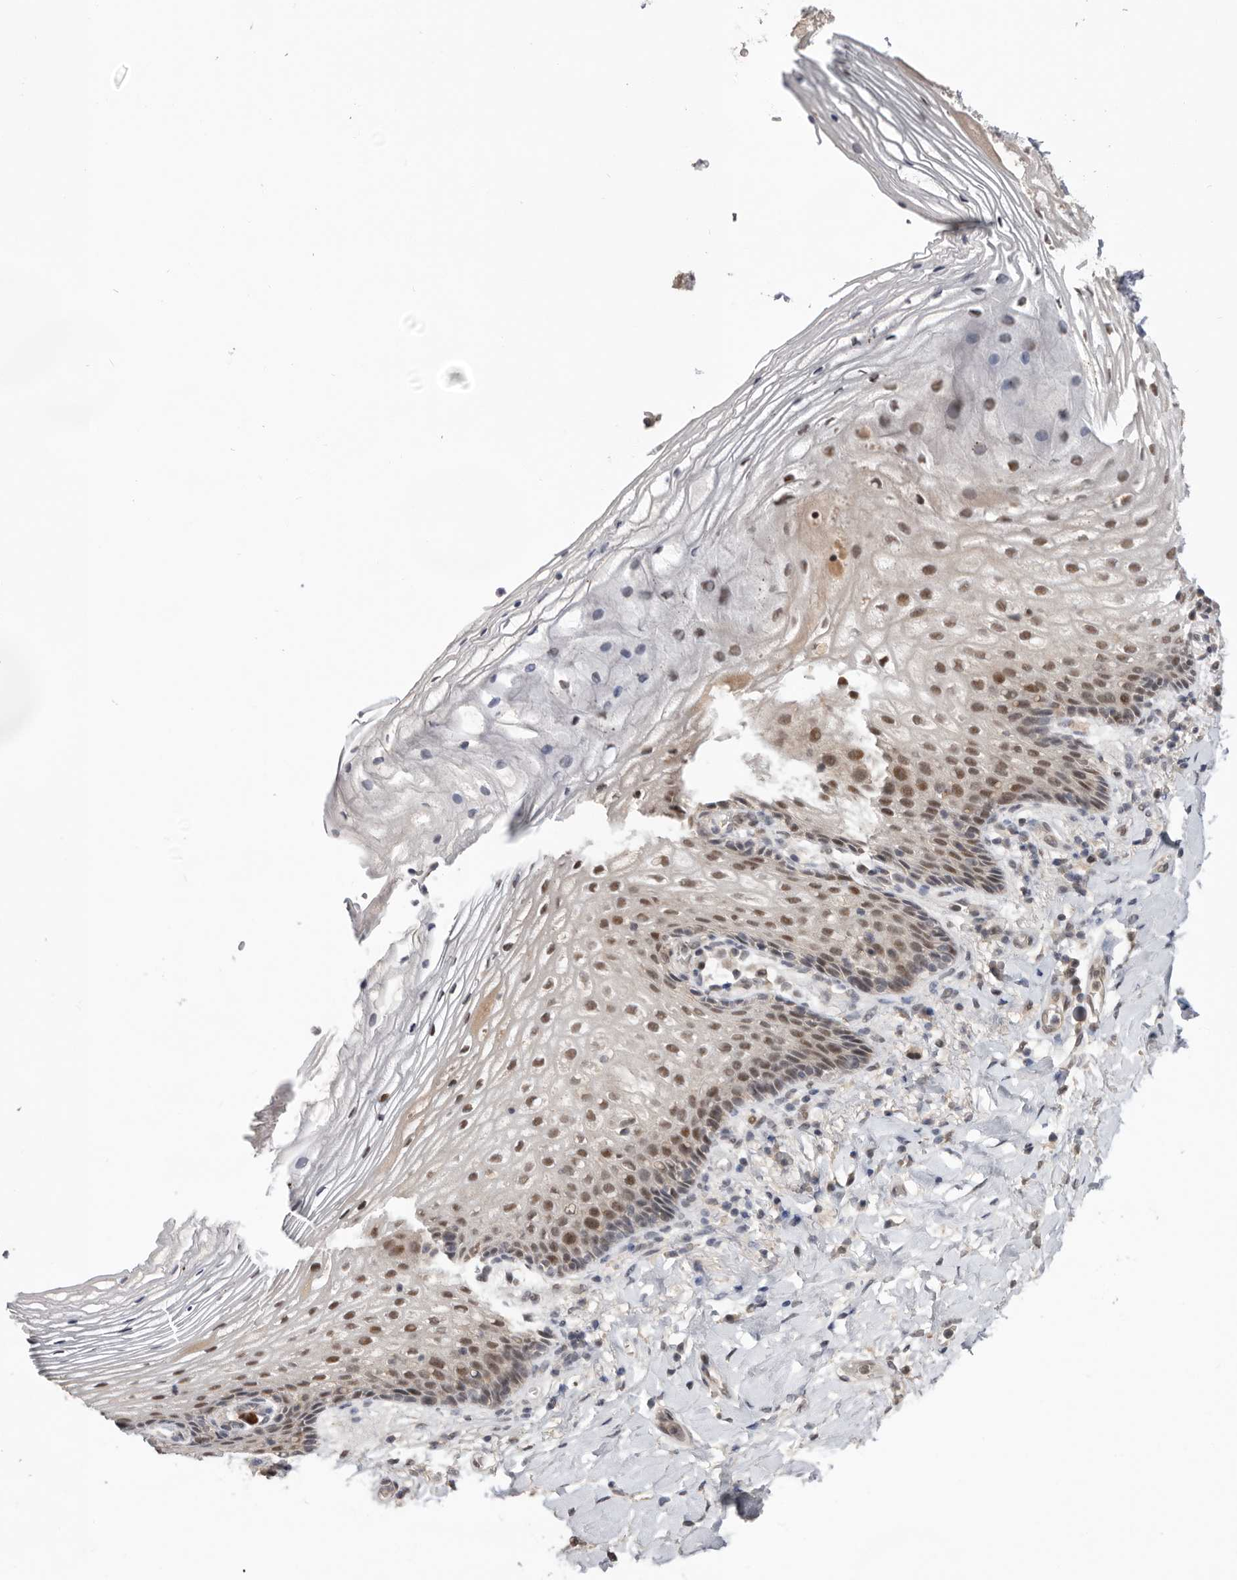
{"staining": {"intensity": "moderate", "quantity": "25%-75%", "location": "nuclear"}, "tissue": "vagina", "cell_type": "Squamous epithelial cells", "image_type": "normal", "snomed": [{"axis": "morphology", "description": "Normal tissue, NOS"}, {"axis": "topography", "description": "Vagina"}], "caption": "Human vagina stained with a brown dye demonstrates moderate nuclear positive expression in approximately 25%-75% of squamous epithelial cells.", "gene": "BRCA2", "patient": {"sex": "female", "age": 60}}